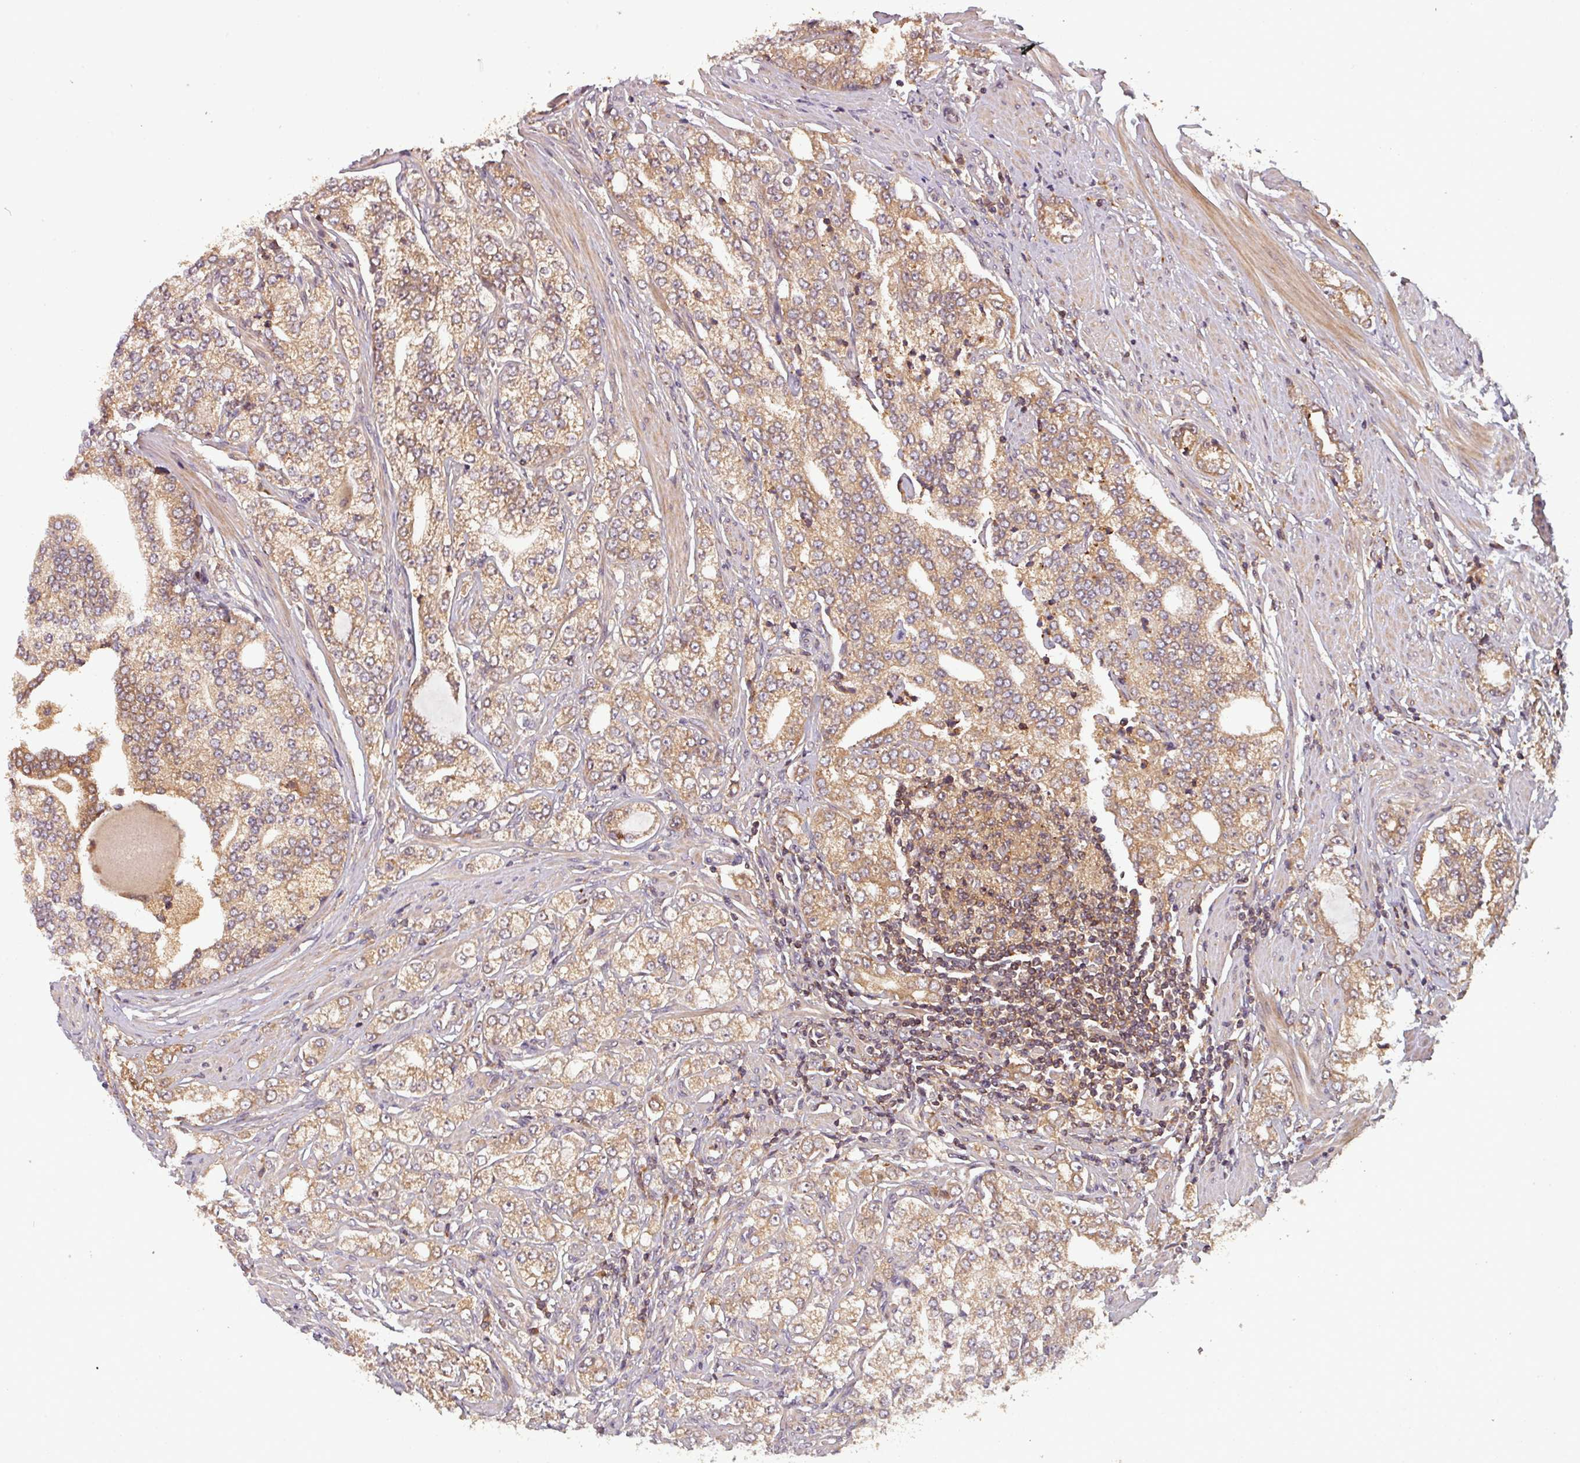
{"staining": {"intensity": "moderate", "quantity": ">75%", "location": "cytoplasmic/membranous"}, "tissue": "prostate cancer", "cell_type": "Tumor cells", "image_type": "cancer", "snomed": [{"axis": "morphology", "description": "Adenocarcinoma, High grade"}, {"axis": "topography", "description": "Prostate"}], "caption": "This image displays prostate cancer (adenocarcinoma (high-grade)) stained with IHC to label a protein in brown. The cytoplasmic/membranous of tumor cells show moderate positivity for the protein. Nuclei are counter-stained blue.", "gene": "GSKIP", "patient": {"sex": "male", "age": 64}}